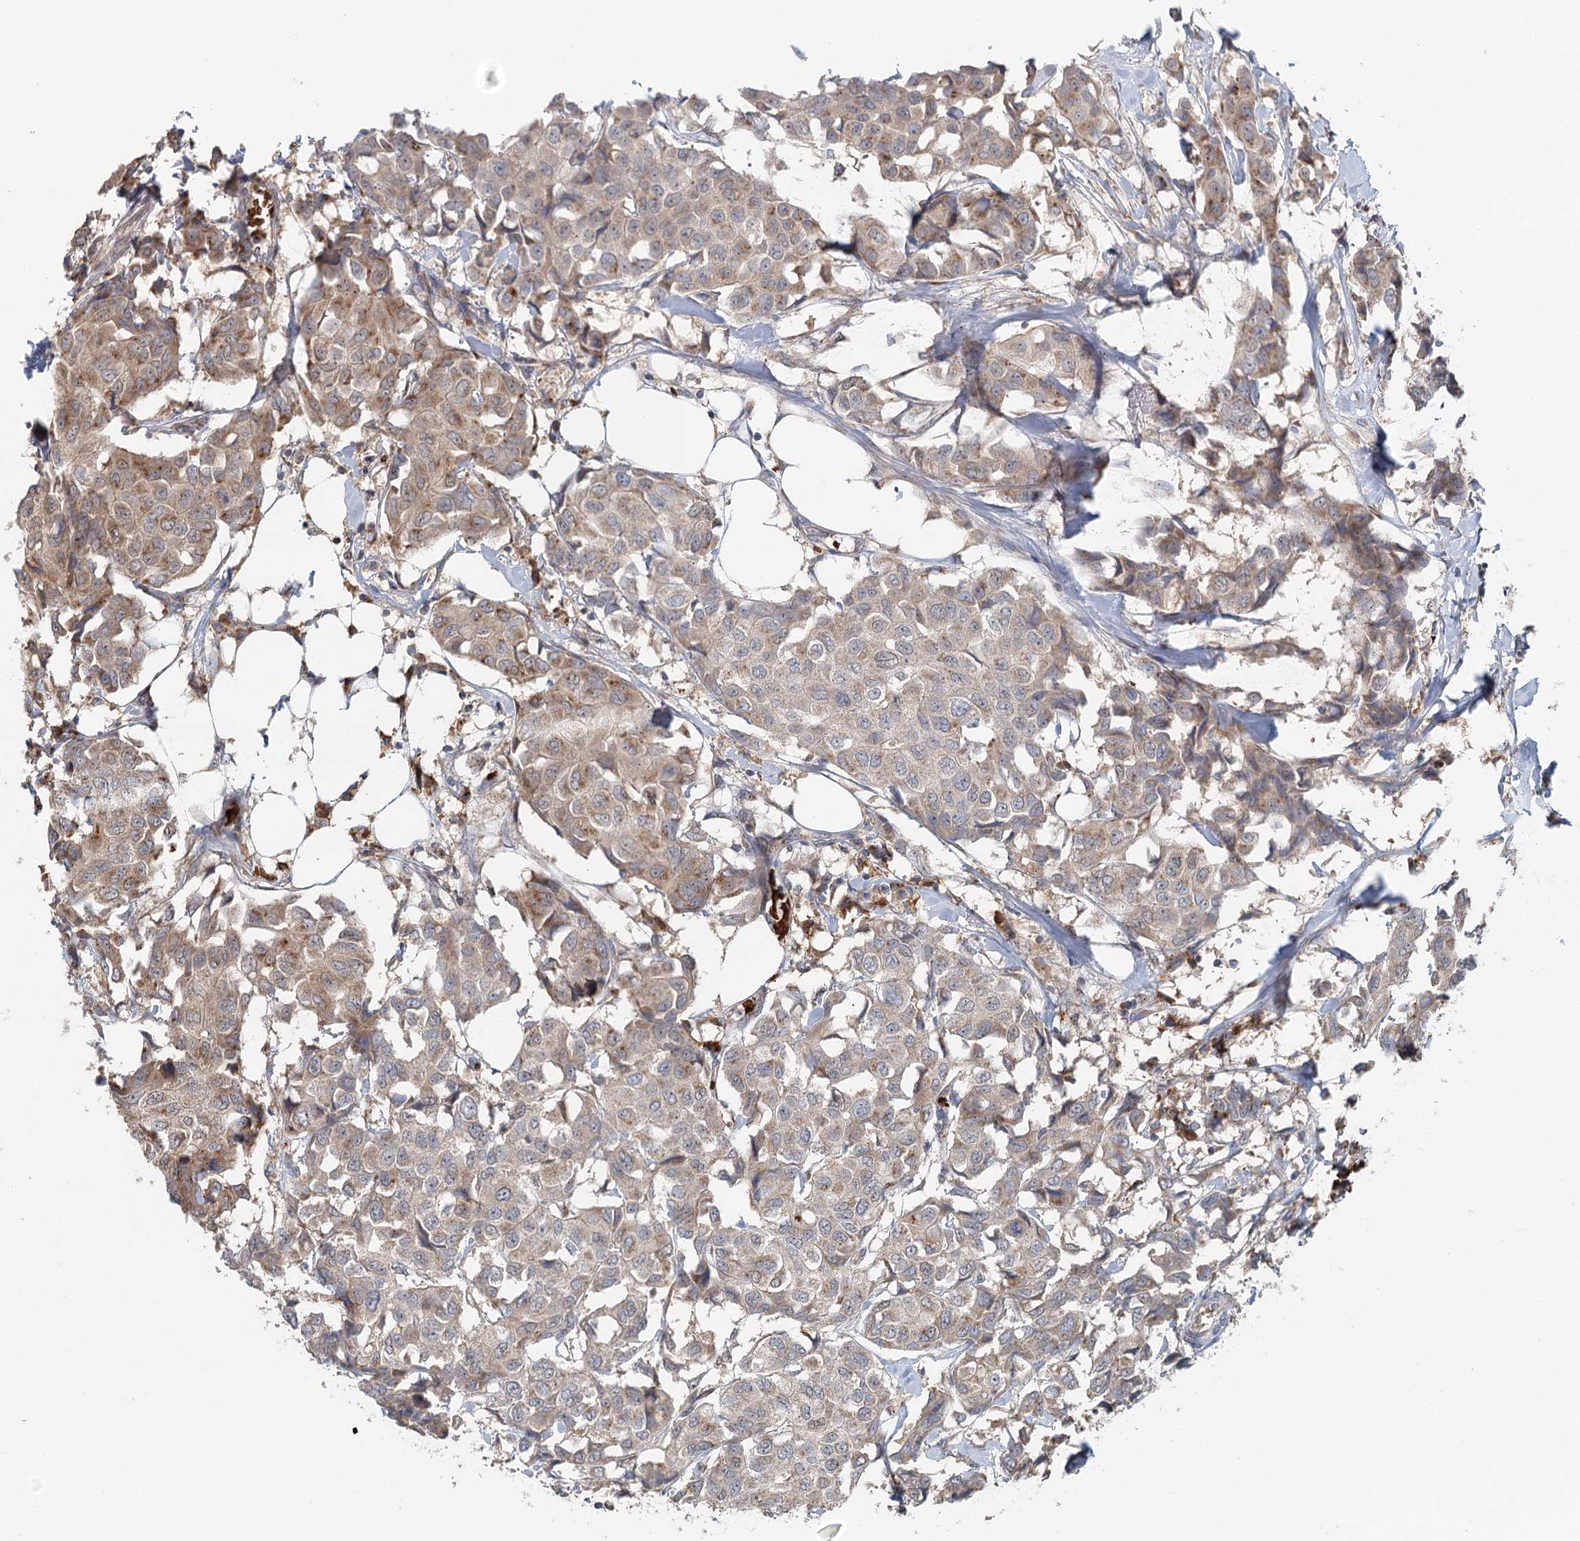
{"staining": {"intensity": "weak", "quantity": "25%-75%", "location": "cytoplasmic/membranous"}, "tissue": "breast cancer", "cell_type": "Tumor cells", "image_type": "cancer", "snomed": [{"axis": "morphology", "description": "Duct carcinoma"}, {"axis": "topography", "description": "Breast"}], "caption": "DAB (3,3'-diaminobenzidine) immunohistochemical staining of human breast invasive ductal carcinoma exhibits weak cytoplasmic/membranous protein positivity in approximately 25%-75% of tumor cells.", "gene": "ADK", "patient": {"sex": "female", "age": 80}}